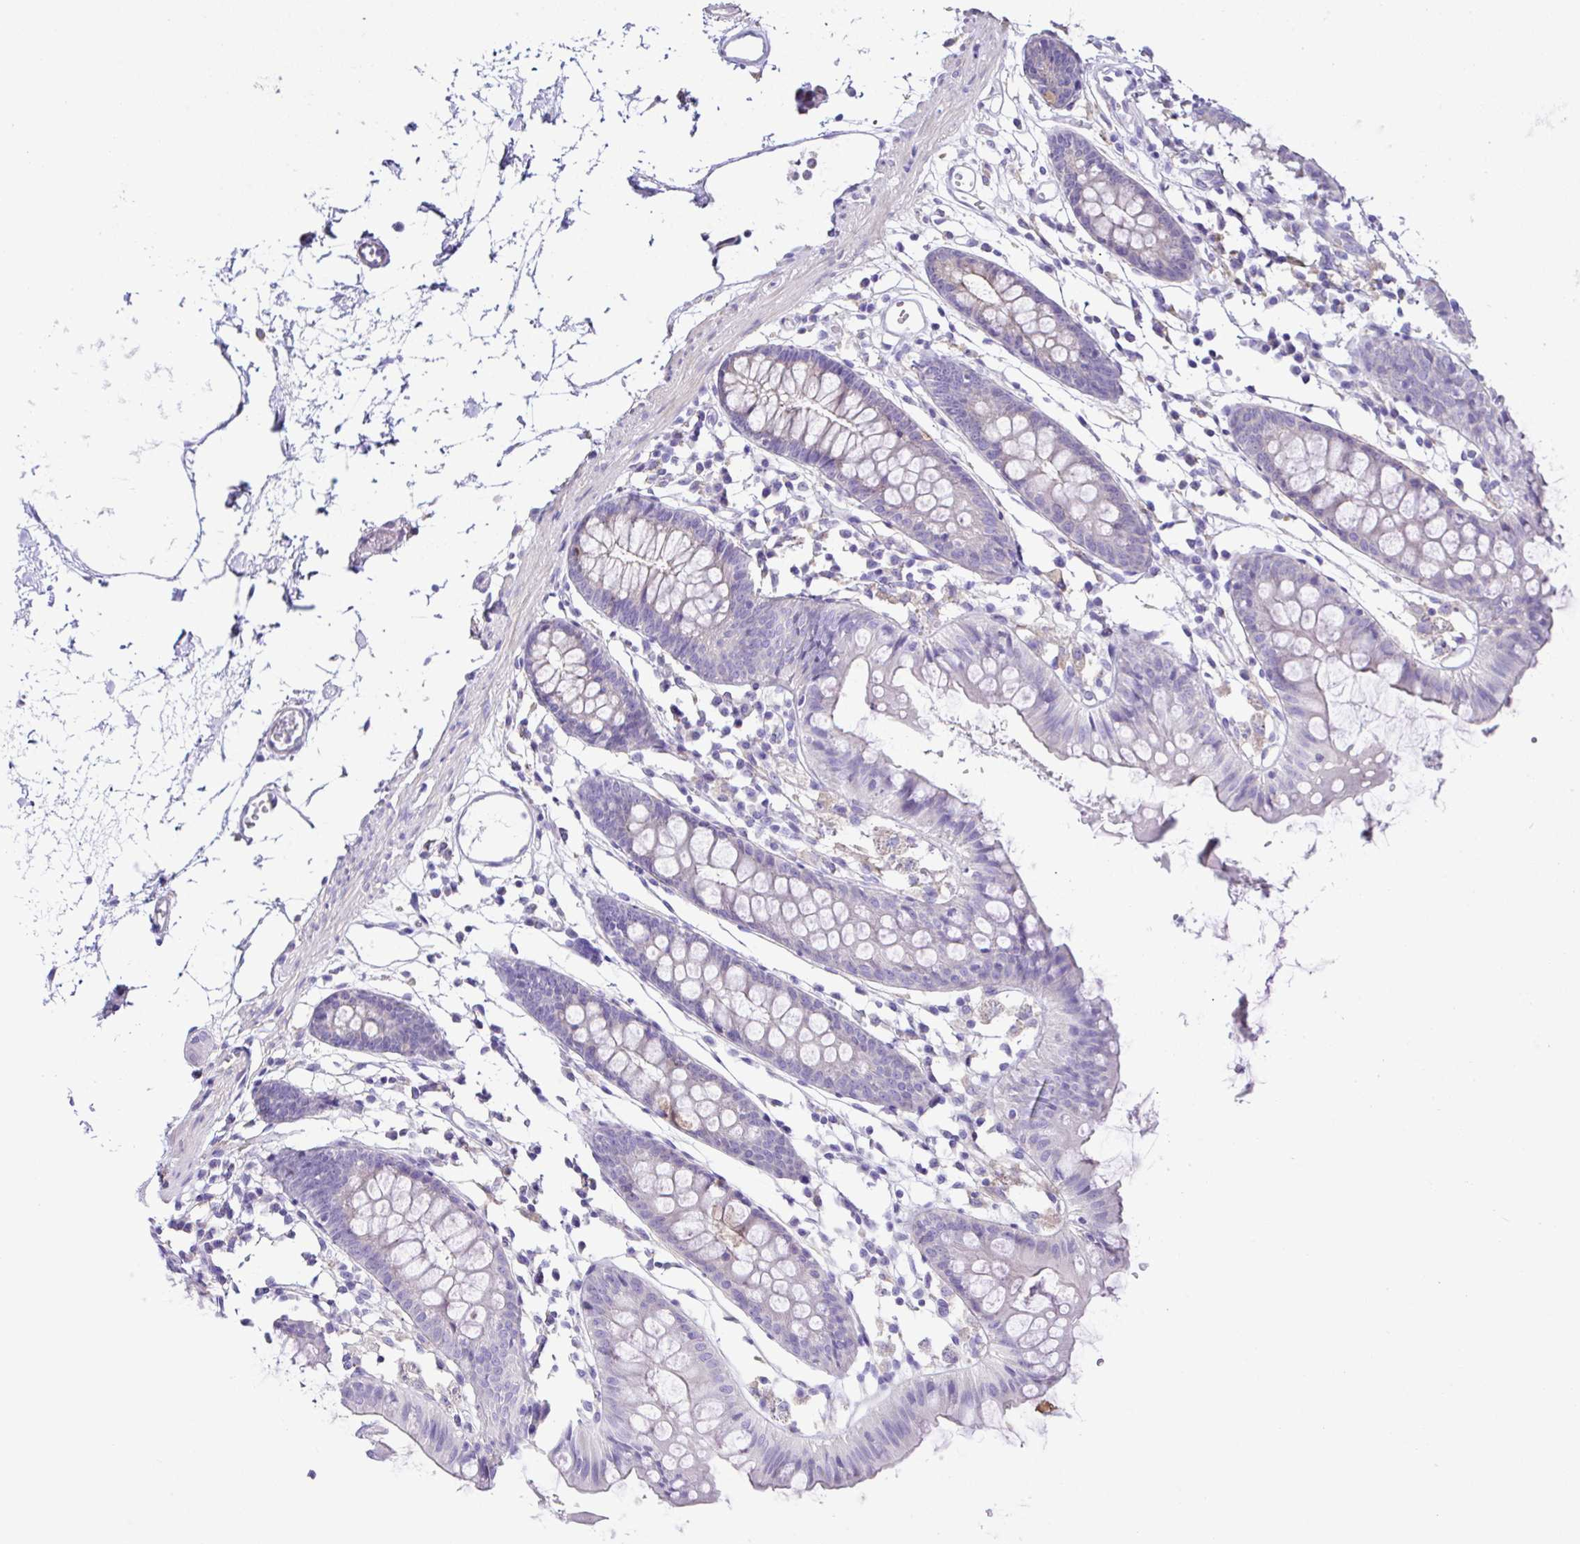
{"staining": {"intensity": "weak", "quantity": "25%-75%", "location": "cytoplasmic/membranous"}, "tissue": "colon", "cell_type": "Endothelial cells", "image_type": "normal", "snomed": [{"axis": "morphology", "description": "Normal tissue, NOS"}, {"axis": "topography", "description": "Colon"}], "caption": "This image demonstrates IHC staining of benign colon, with low weak cytoplasmic/membranous expression in about 25%-75% of endothelial cells.", "gene": "OR4P4", "patient": {"sex": "female", "age": 84}}